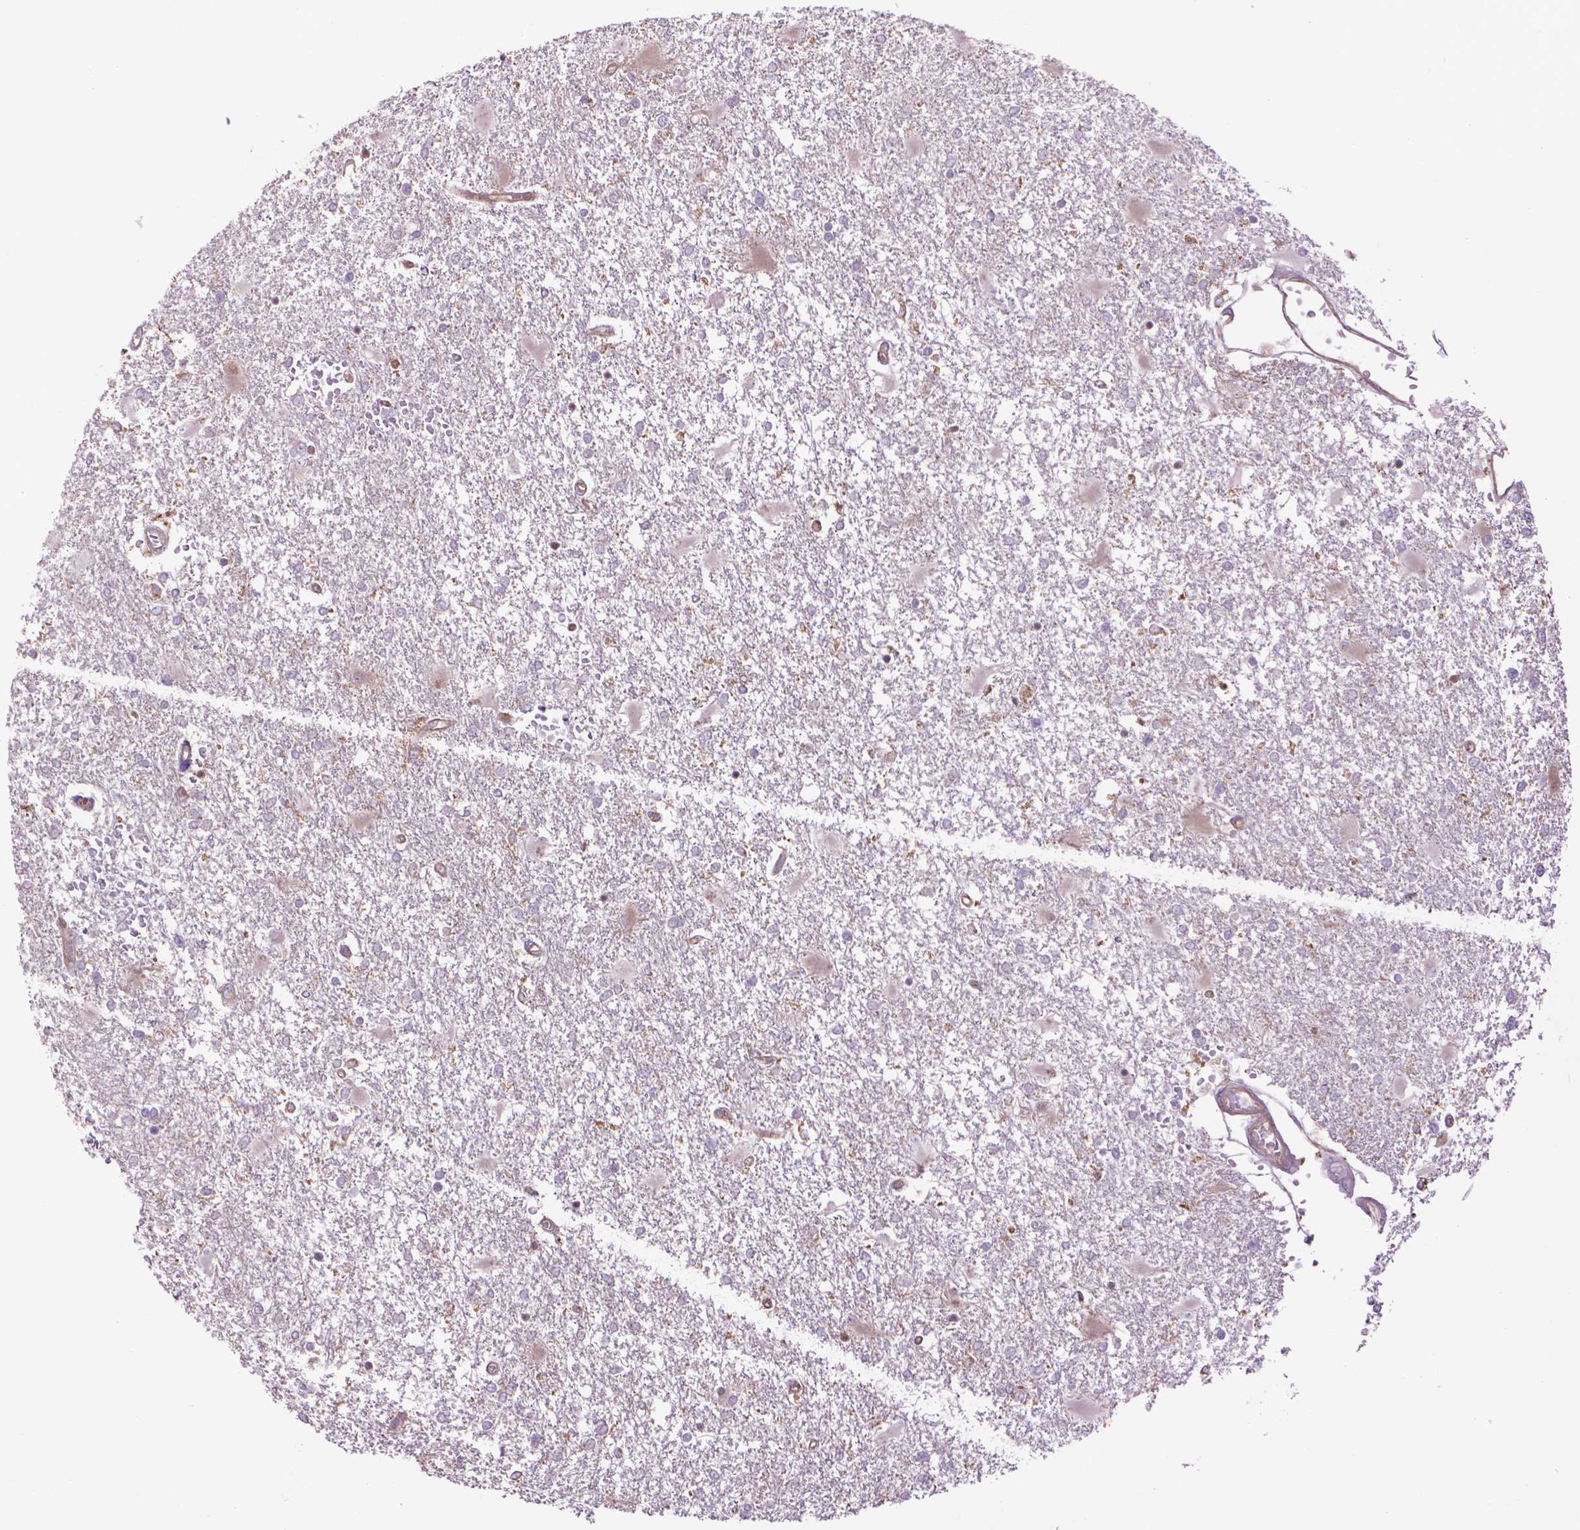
{"staining": {"intensity": "weak", "quantity": "<25%", "location": "cytoplasmic/membranous"}, "tissue": "glioma", "cell_type": "Tumor cells", "image_type": "cancer", "snomed": [{"axis": "morphology", "description": "Glioma, malignant, High grade"}, {"axis": "topography", "description": "Cerebral cortex"}], "caption": "A photomicrograph of human glioma is negative for staining in tumor cells.", "gene": "CORO1B", "patient": {"sex": "male", "age": 79}}